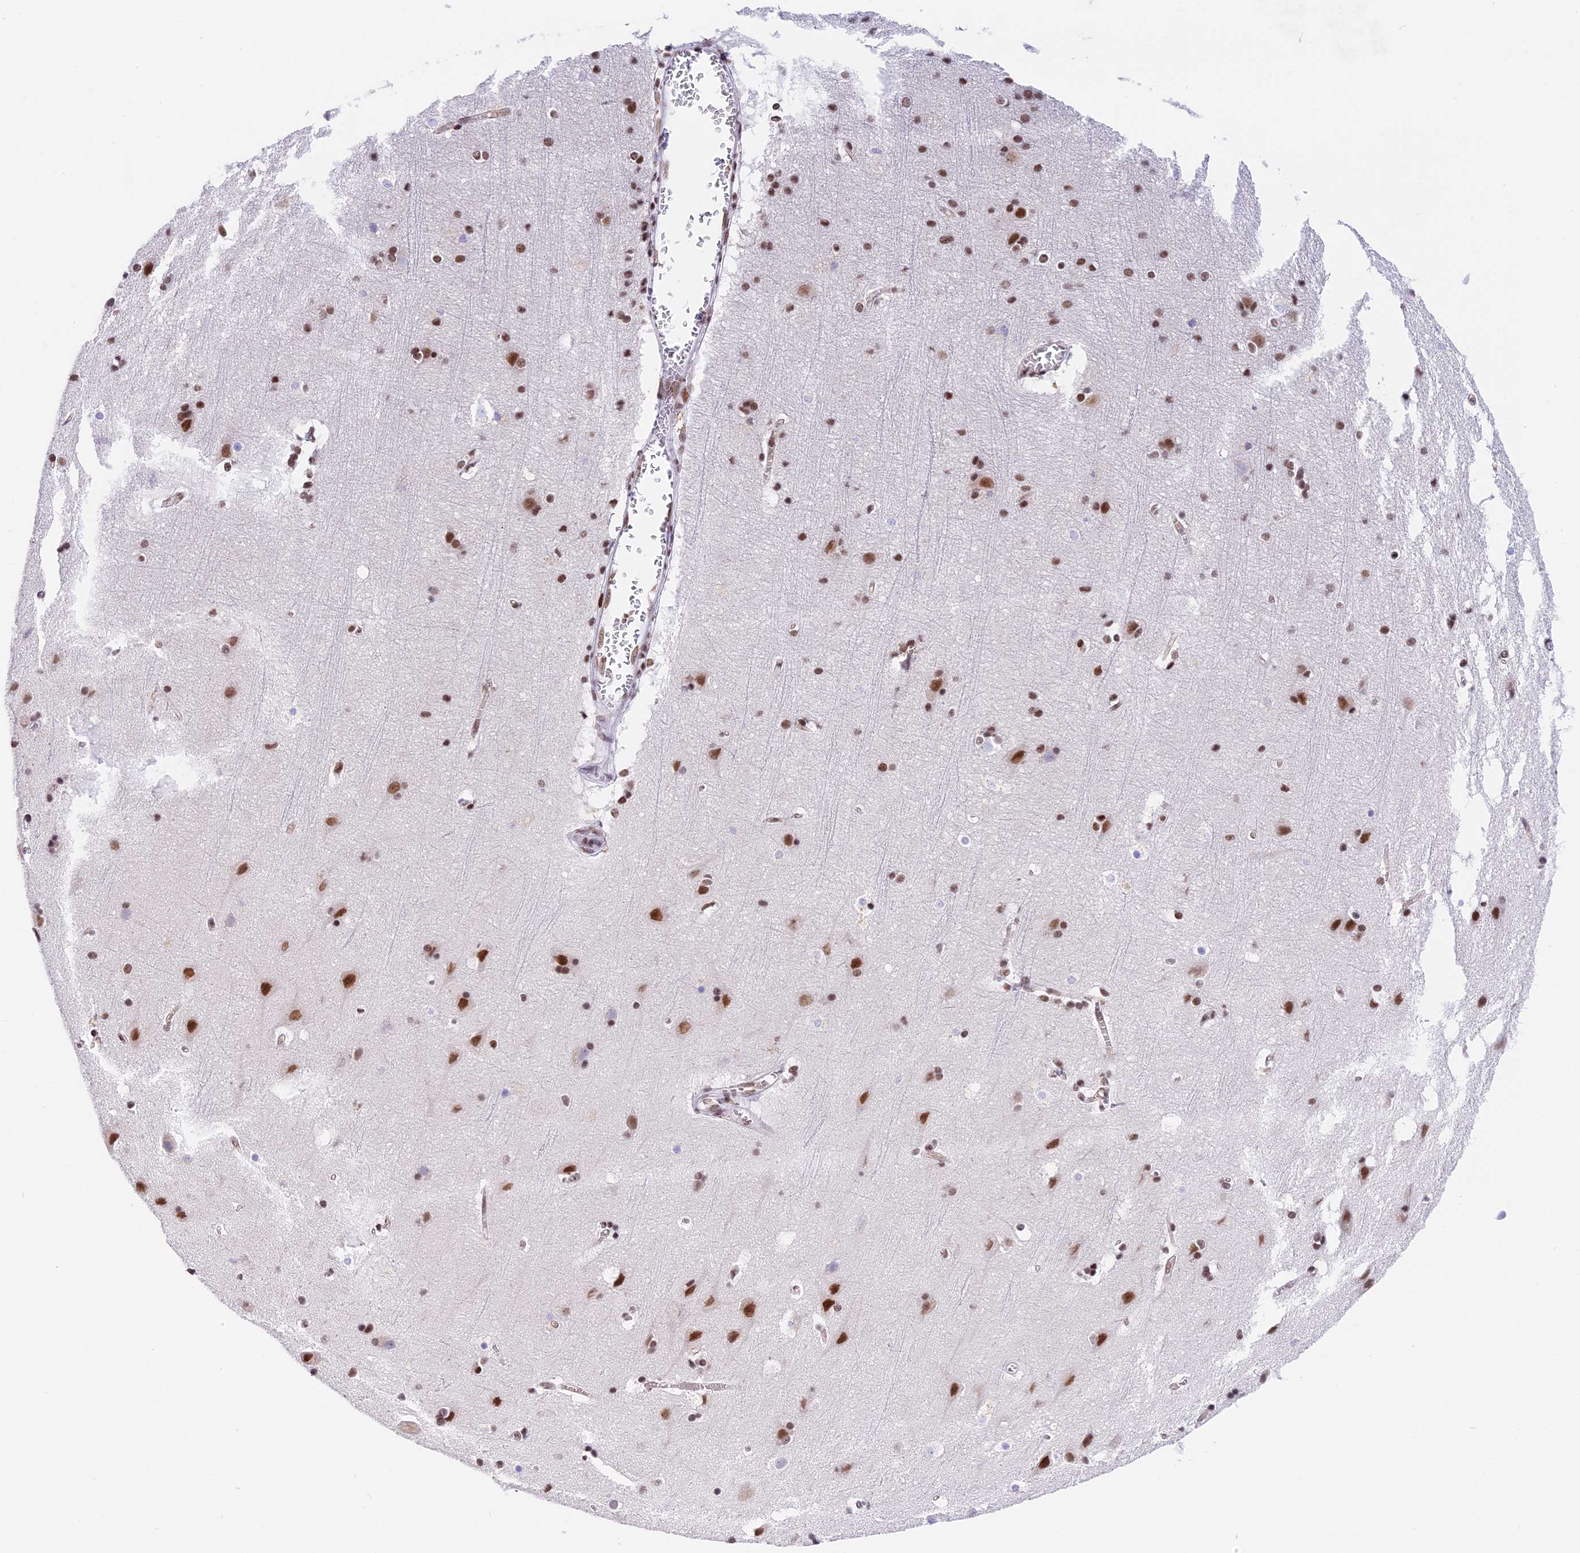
{"staining": {"intensity": "moderate", "quantity": ">75%", "location": "nuclear"}, "tissue": "cerebral cortex", "cell_type": "Endothelial cells", "image_type": "normal", "snomed": [{"axis": "morphology", "description": "Normal tissue, NOS"}, {"axis": "topography", "description": "Cerebral cortex"}], "caption": "DAB (3,3'-diaminobenzidine) immunohistochemical staining of normal human cerebral cortex displays moderate nuclear protein expression in about >75% of endothelial cells.", "gene": "SBNO1", "patient": {"sex": "male", "age": 54}}